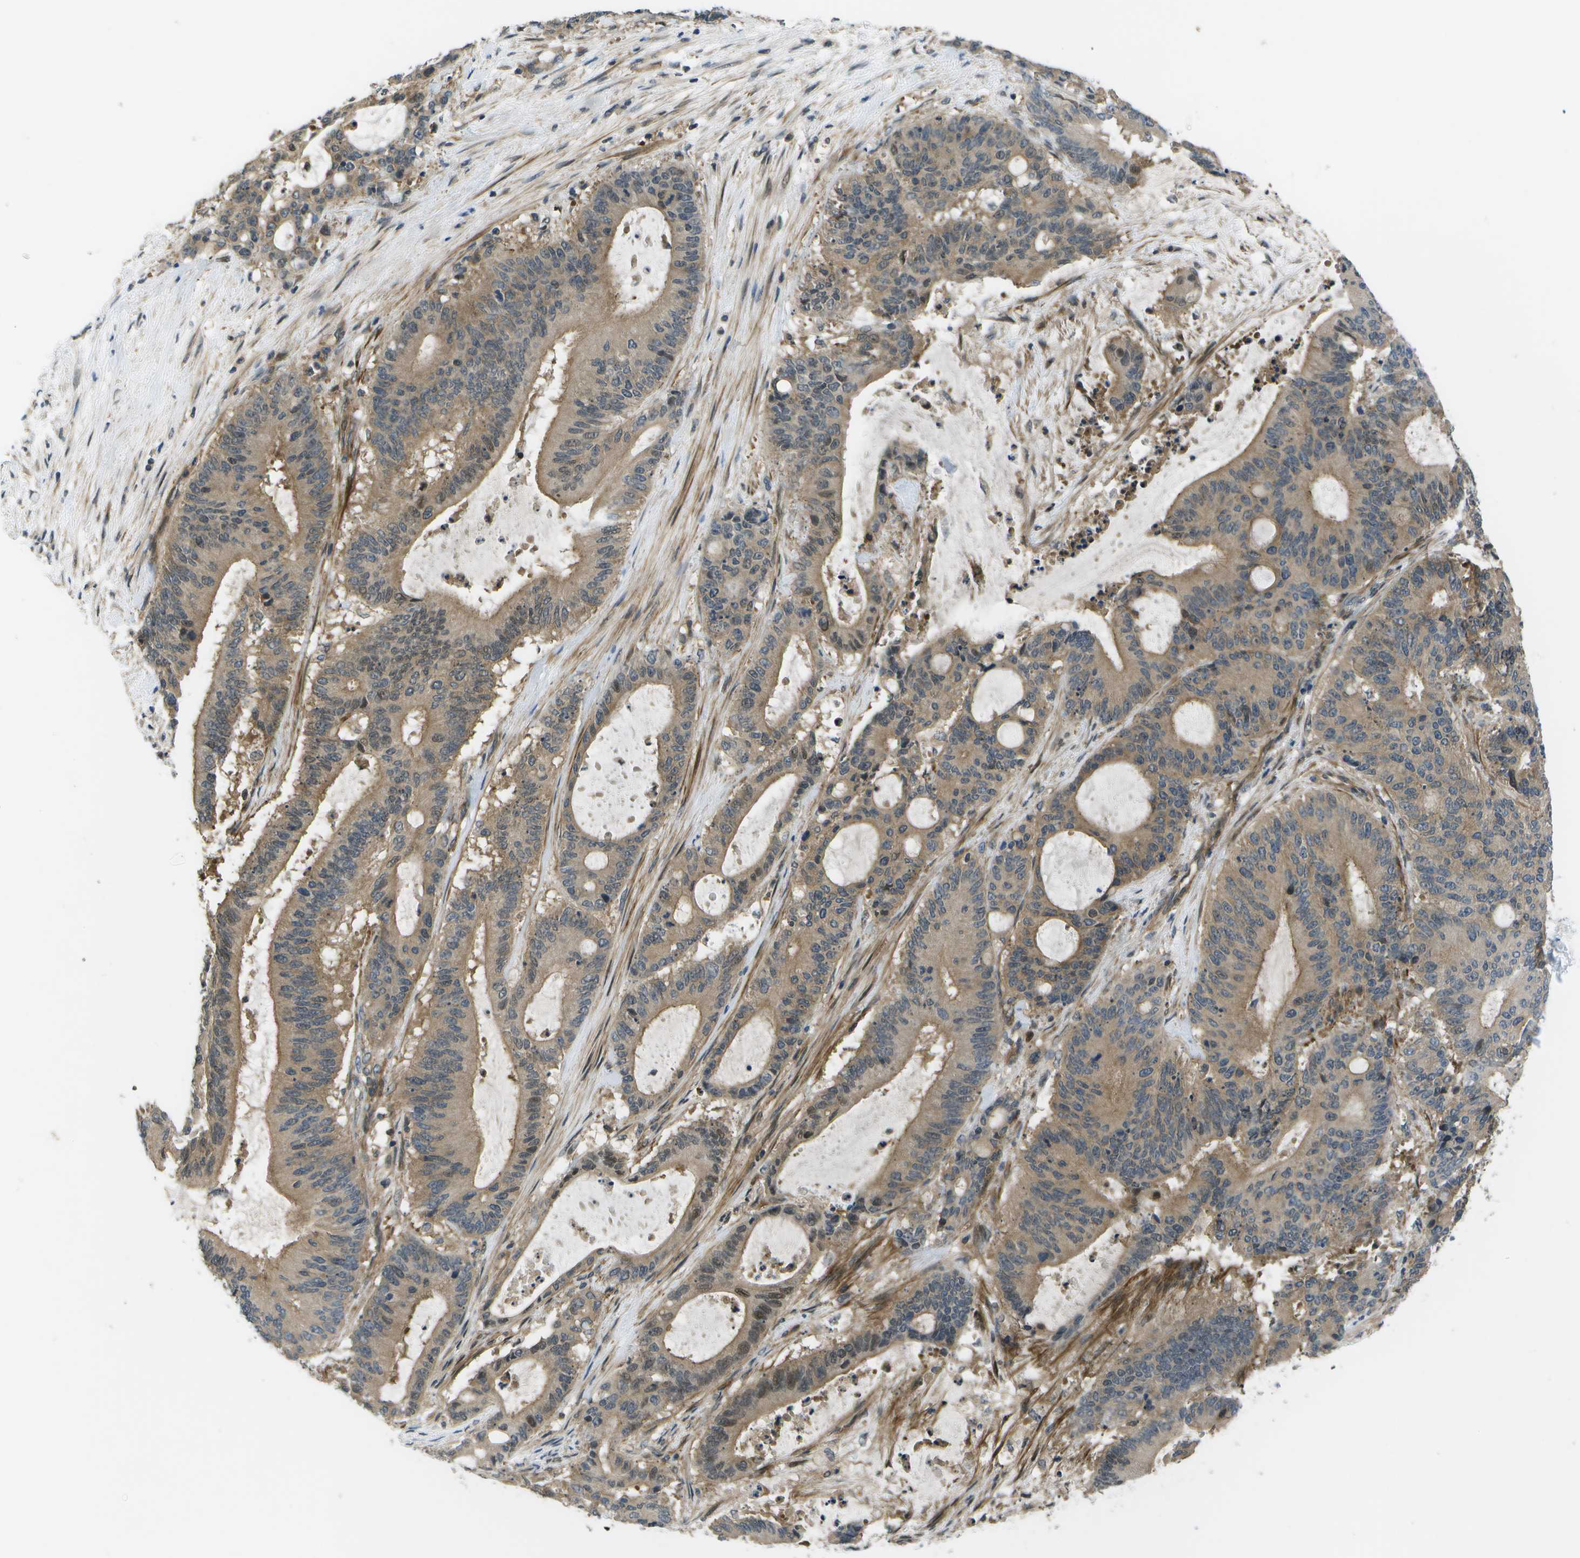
{"staining": {"intensity": "moderate", "quantity": ">75%", "location": "cytoplasmic/membranous"}, "tissue": "liver cancer", "cell_type": "Tumor cells", "image_type": "cancer", "snomed": [{"axis": "morphology", "description": "Cholangiocarcinoma"}, {"axis": "topography", "description": "Liver"}], "caption": "High-magnification brightfield microscopy of liver cholangiocarcinoma stained with DAB (brown) and counterstained with hematoxylin (blue). tumor cells exhibit moderate cytoplasmic/membranous staining is appreciated in about>75% of cells. (DAB (3,3'-diaminobenzidine) IHC, brown staining for protein, blue staining for nuclei).", "gene": "ENPP5", "patient": {"sex": "female", "age": 73}}